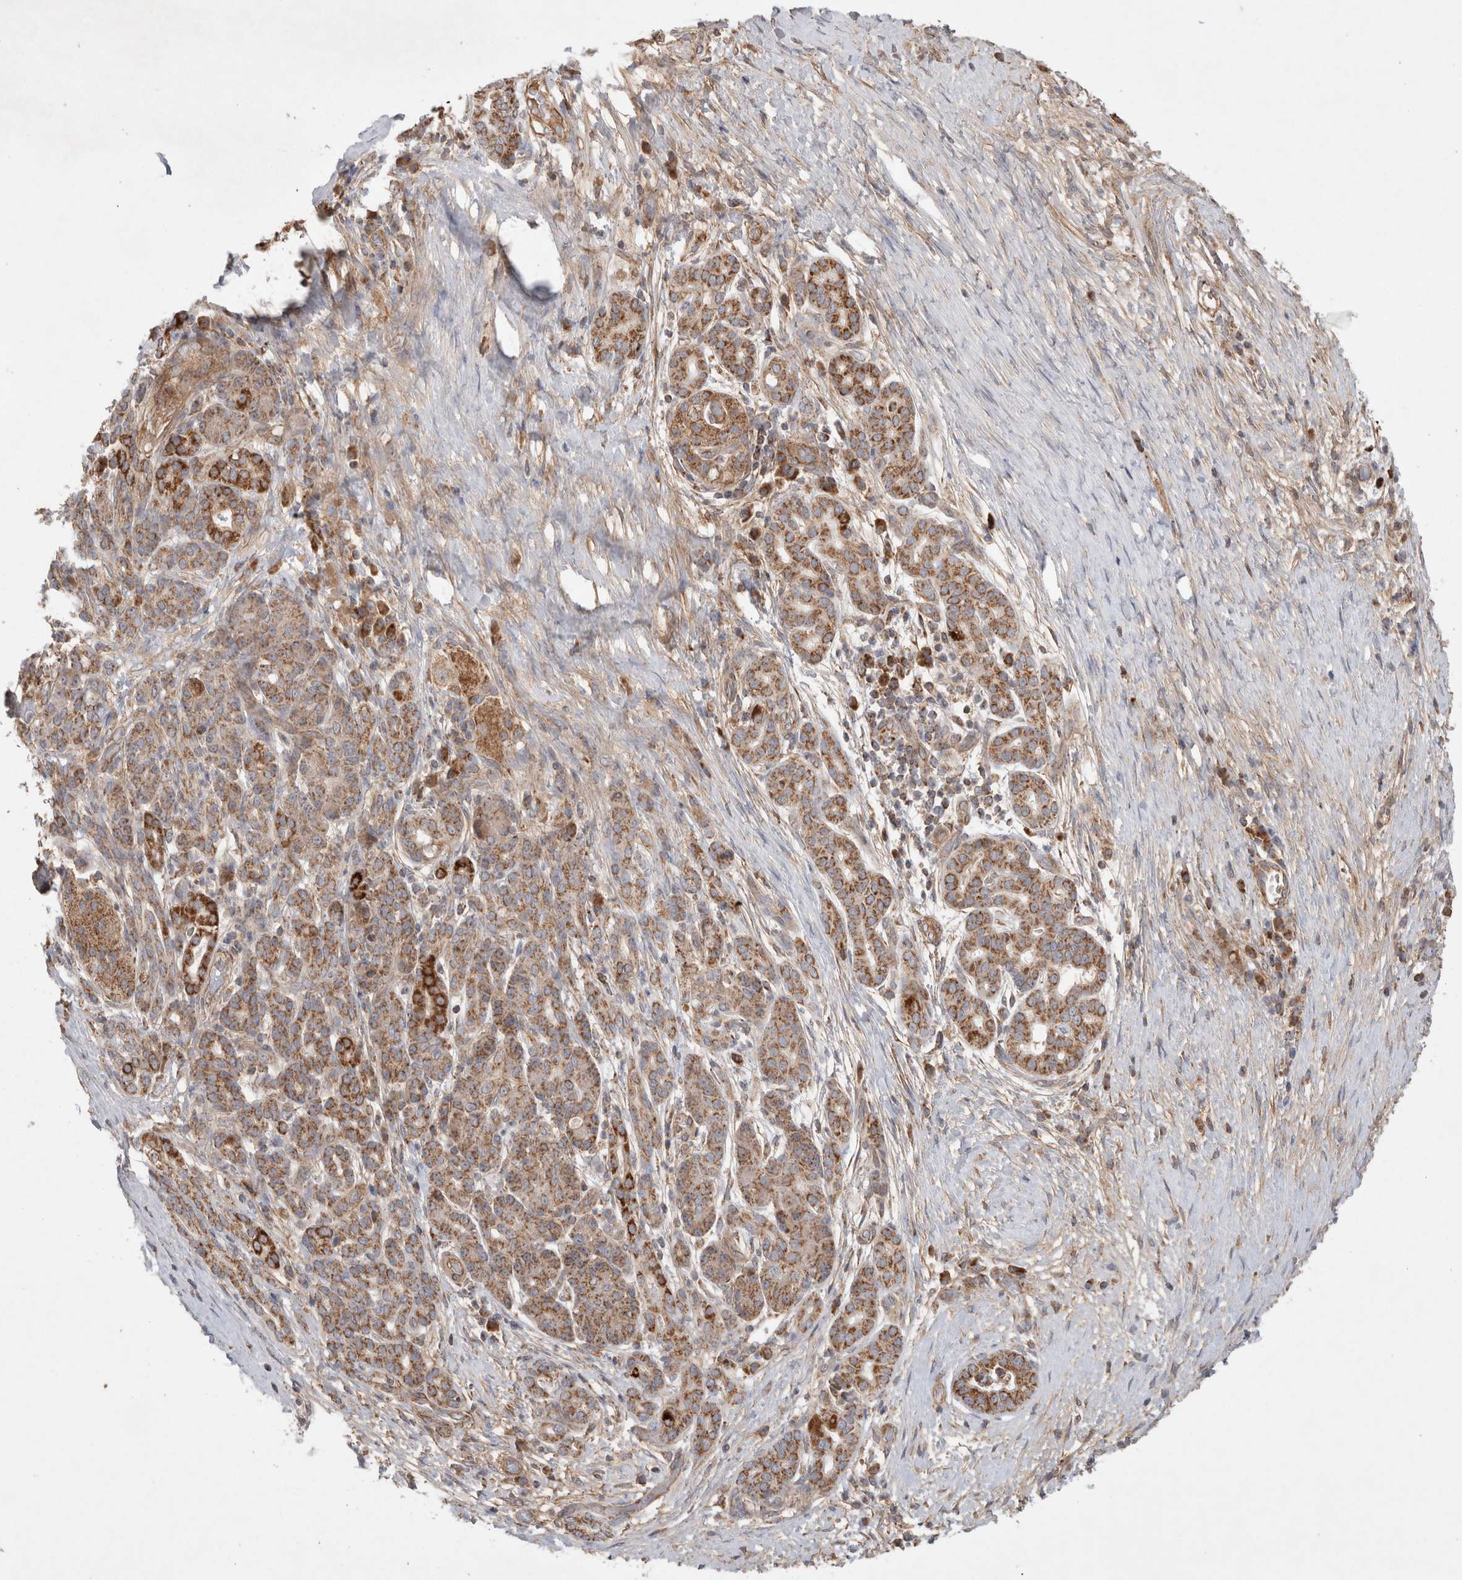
{"staining": {"intensity": "moderate", "quantity": "25%-75%", "location": "cytoplasmic/membranous"}, "tissue": "pancreatic cancer", "cell_type": "Tumor cells", "image_type": "cancer", "snomed": [{"axis": "morphology", "description": "Adenocarcinoma, NOS"}, {"axis": "topography", "description": "Pancreas"}], "caption": "Protein expression by immunohistochemistry reveals moderate cytoplasmic/membranous positivity in approximately 25%-75% of tumor cells in pancreatic adenocarcinoma.", "gene": "MRPS28", "patient": {"sex": "male", "age": 72}}